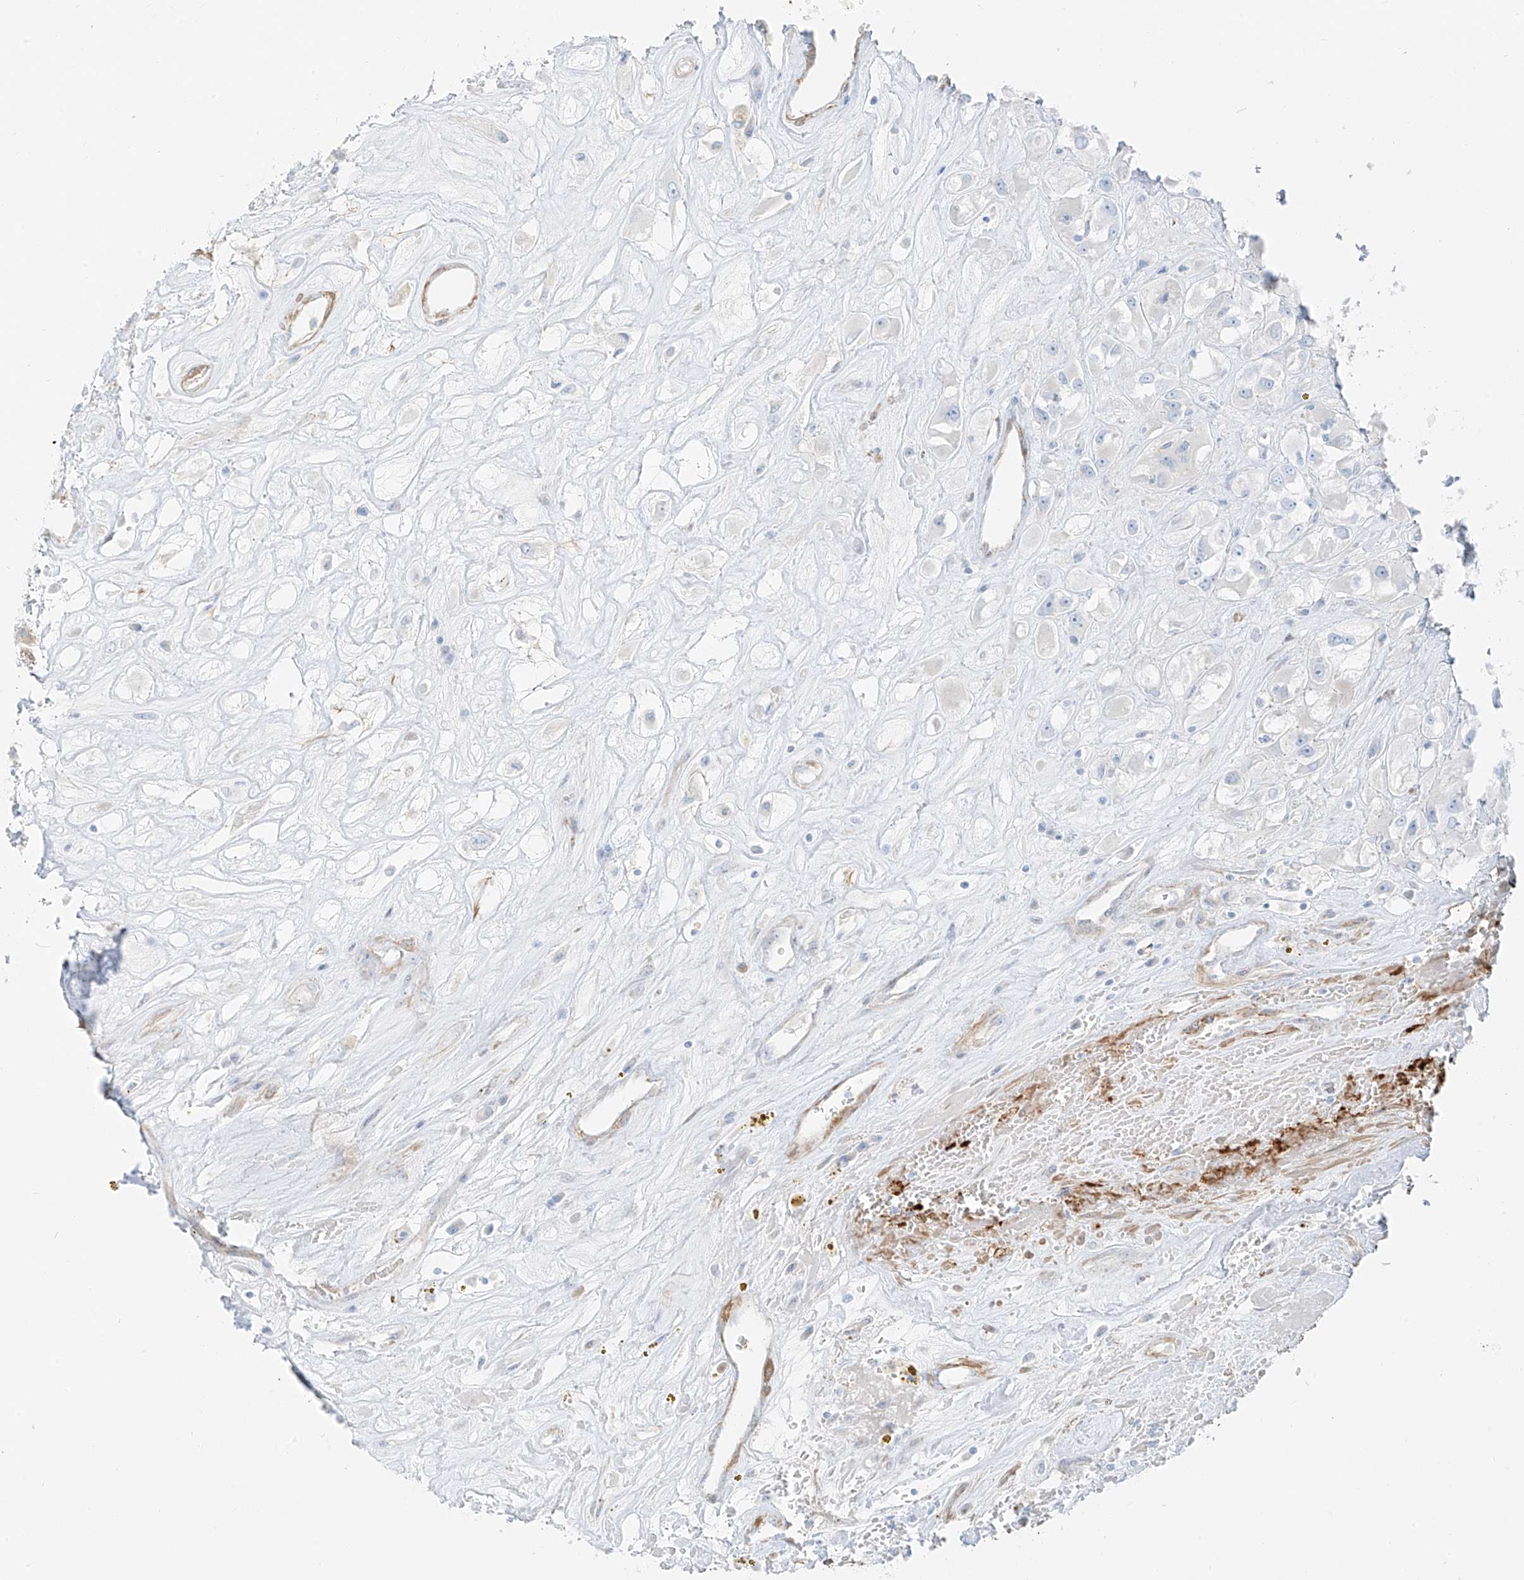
{"staining": {"intensity": "negative", "quantity": "none", "location": "none"}, "tissue": "renal cancer", "cell_type": "Tumor cells", "image_type": "cancer", "snomed": [{"axis": "morphology", "description": "Adenocarcinoma, NOS"}, {"axis": "topography", "description": "Kidney"}], "caption": "Immunohistochemistry (IHC) image of adenocarcinoma (renal) stained for a protein (brown), which demonstrates no expression in tumor cells.", "gene": "SMCP", "patient": {"sex": "female", "age": 52}}